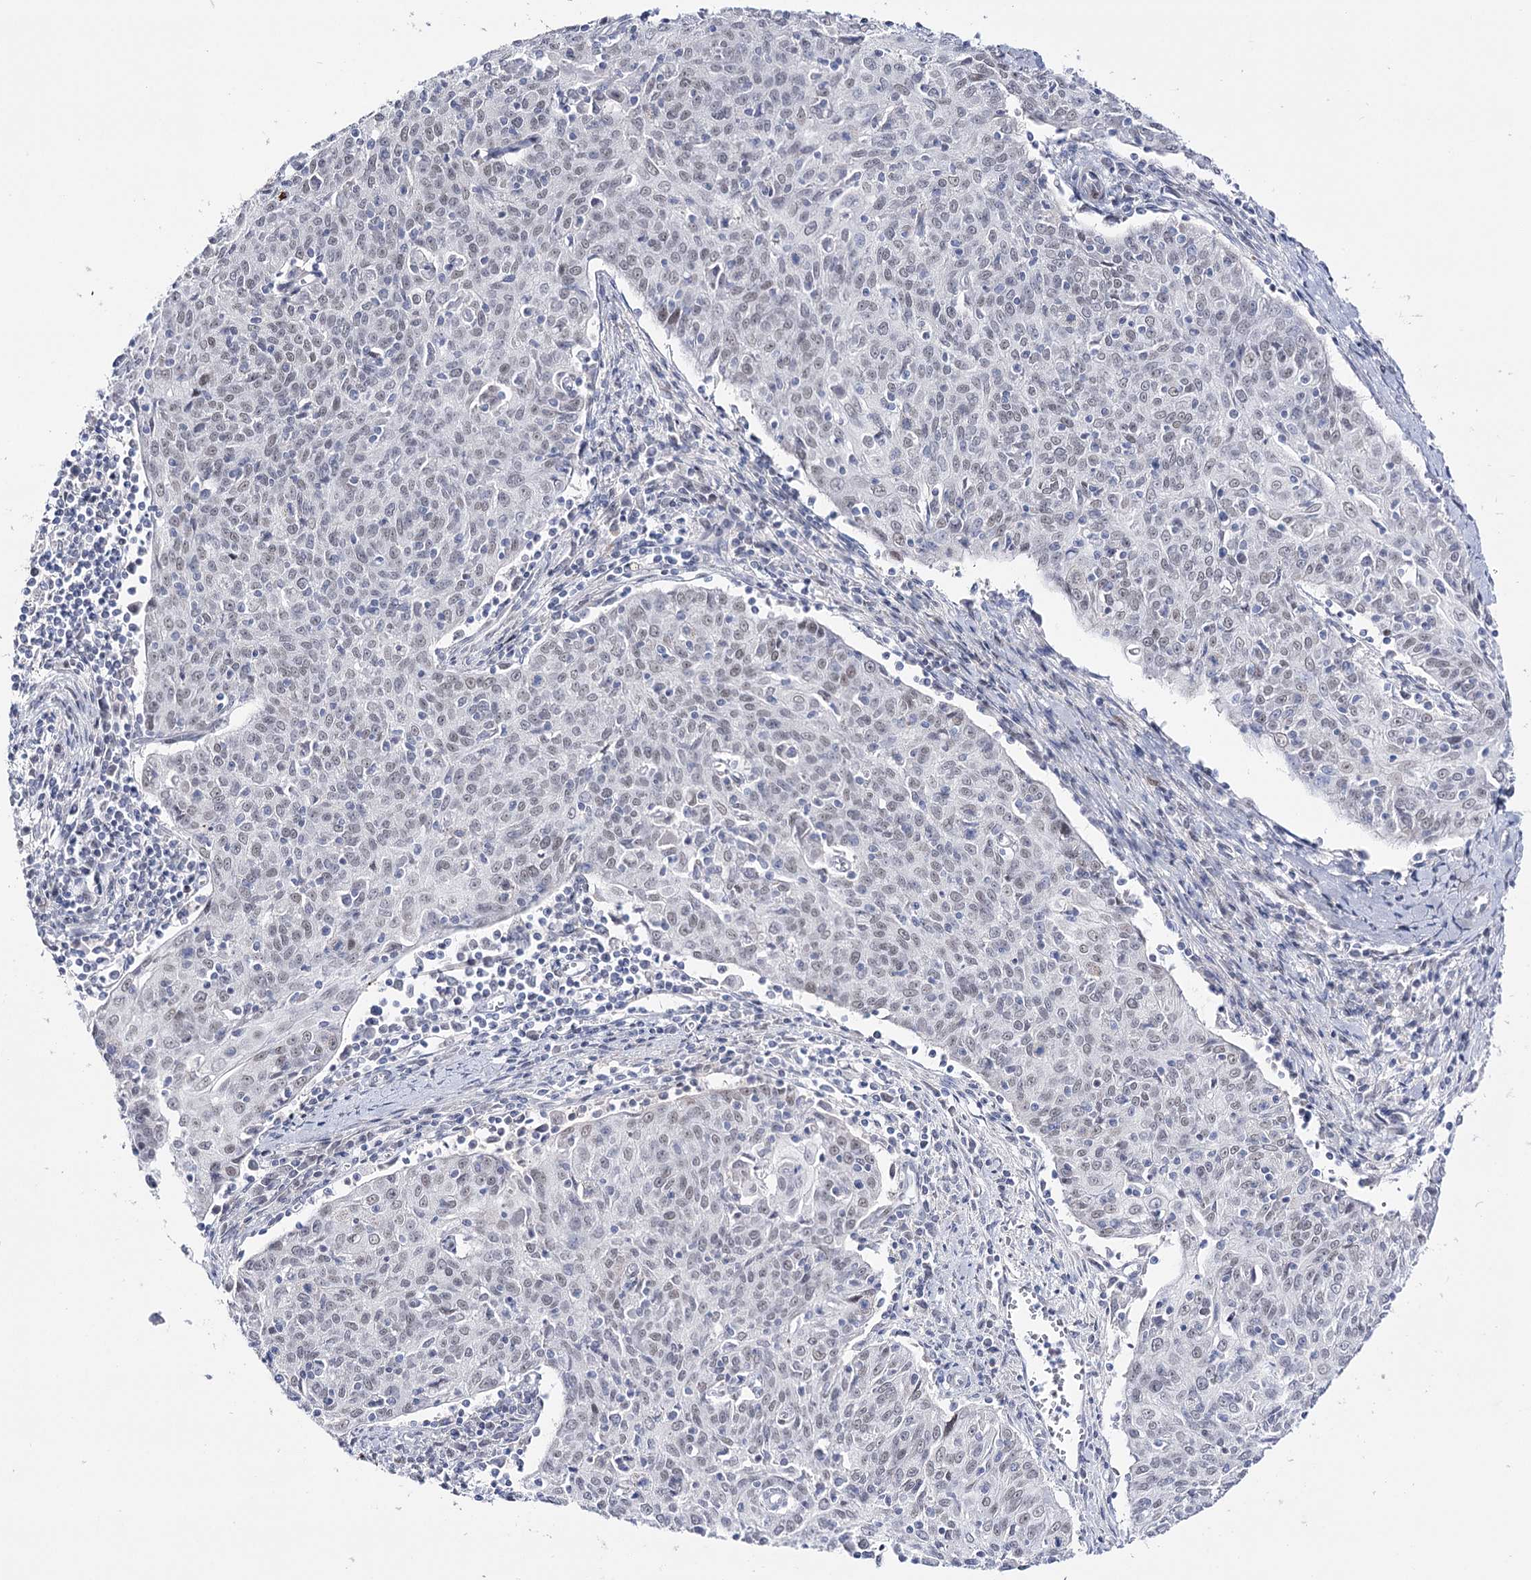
{"staining": {"intensity": "weak", "quantity": "<25%", "location": "nuclear"}, "tissue": "cervical cancer", "cell_type": "Tumor cells", "image_type": "cancer", "snomed": [{"axis": "morphology", "description": "Squamous cell carcinoma, NOS"}, {"axis": "topography", "description": "Cervix"}], "caption": "High magnification brightfield microscopy of squamous cell carcinoma (cervical) stained with DAB (3,3'-diaminobenzidine) (brown) and counterstained with hematoxylin (blue): tumor cells show no significant expression.", "gene": "RBM15B", "patient": {"sex": "female", "age": 48}}